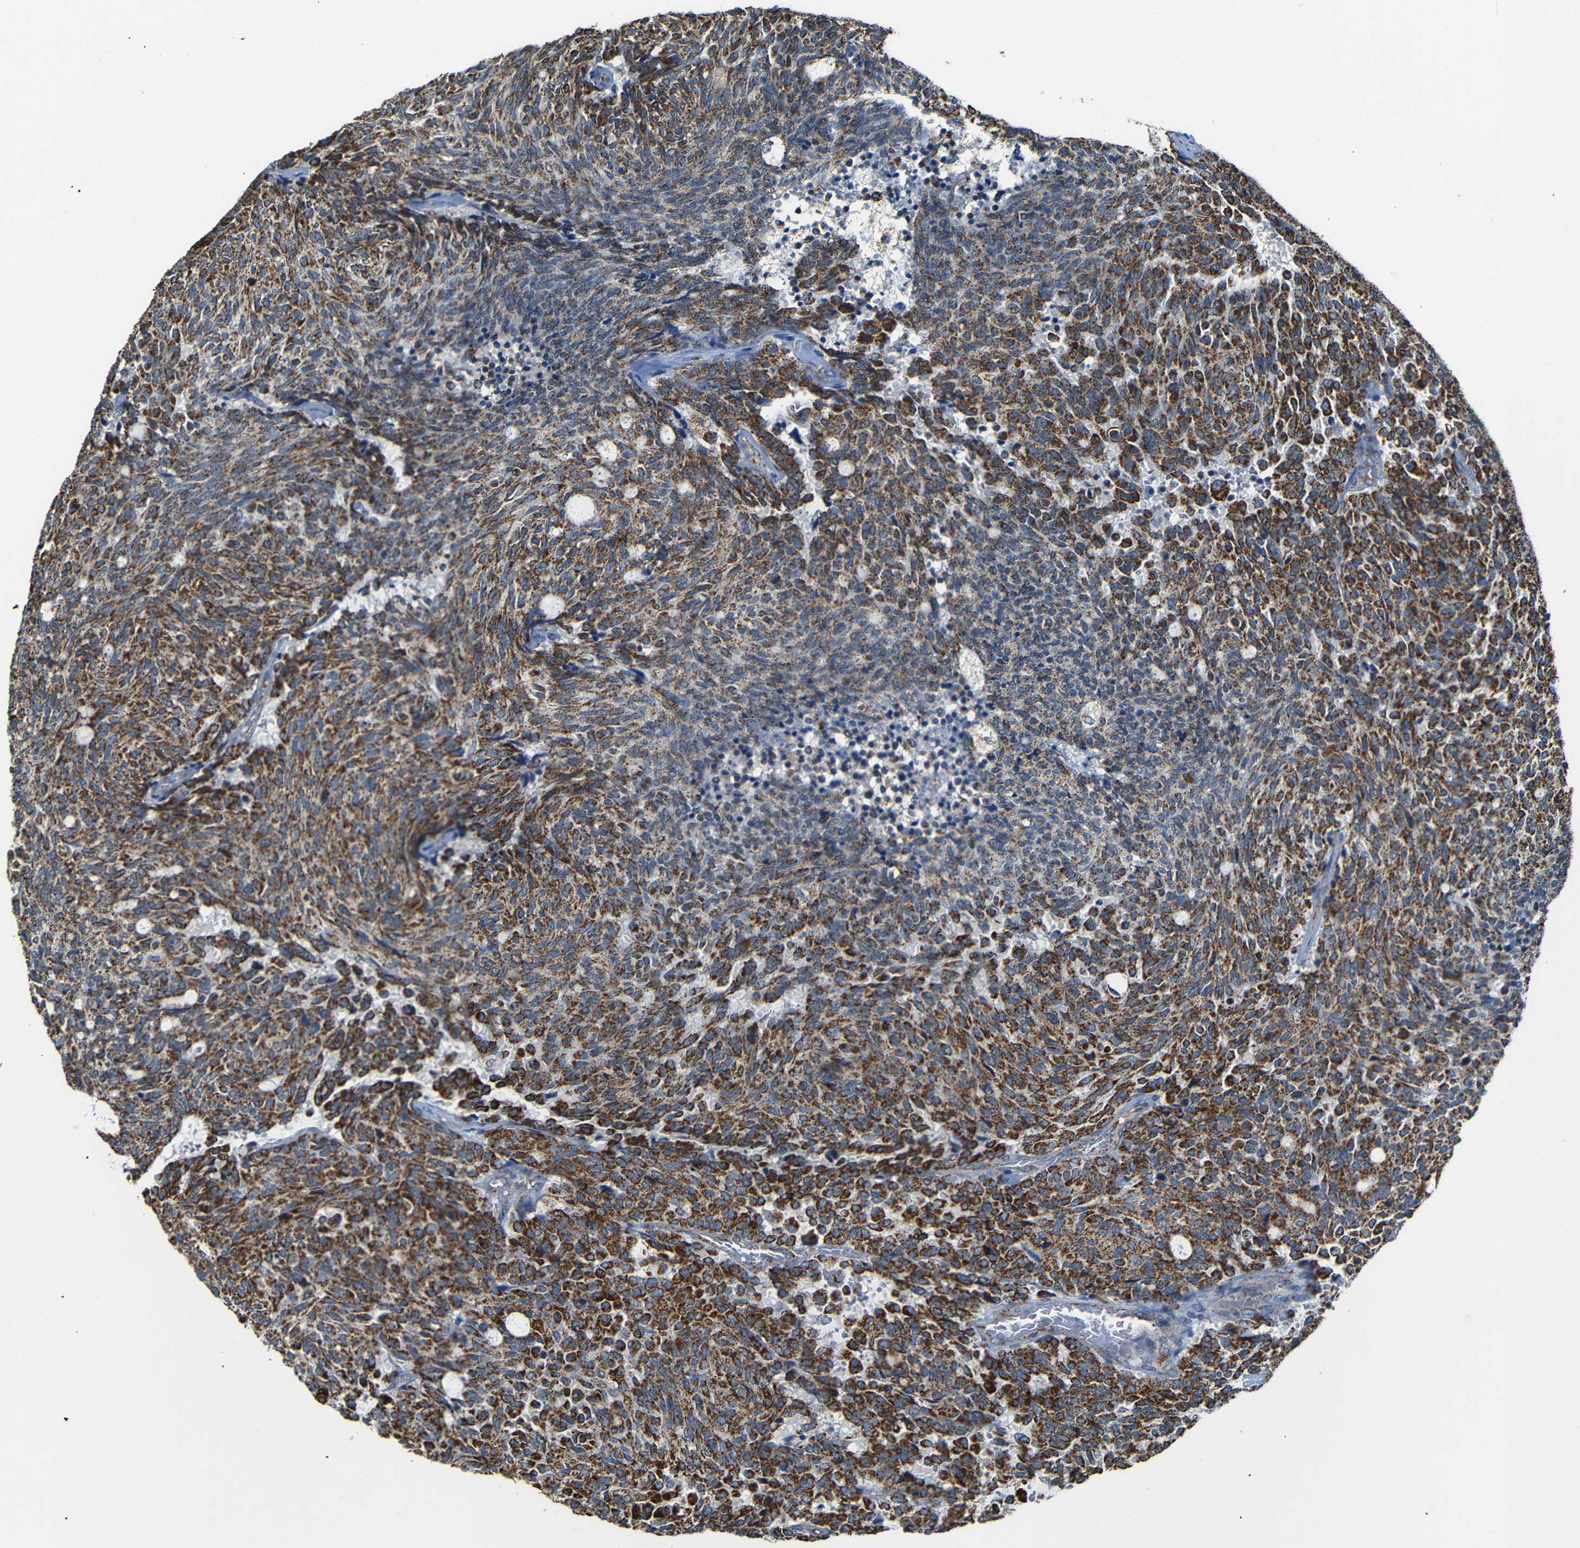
{"staining": {"intensity": "strong", "quantity": ">75%", "location": "cytoplasmic/membranous"}, "tissue": "carcinoid", "cell_type": "Tumor cells", "image_type": "cancer", "snomed": [{"axis": "morphology", "description": "Carcinoid, malignant, NOS"}, {"axis": "topography", "description": "Pancreas"}], "caption": "Carcinoid stained with DAB (3,3'-diaminobenzidine) immunohistochemistry (IHC) shows high levels of strong cytoplasmic/membranous expression in approximately >75% of tumor cells.", "gene": "NR3C2", "patient": {"sex": "female", "age": 54}}